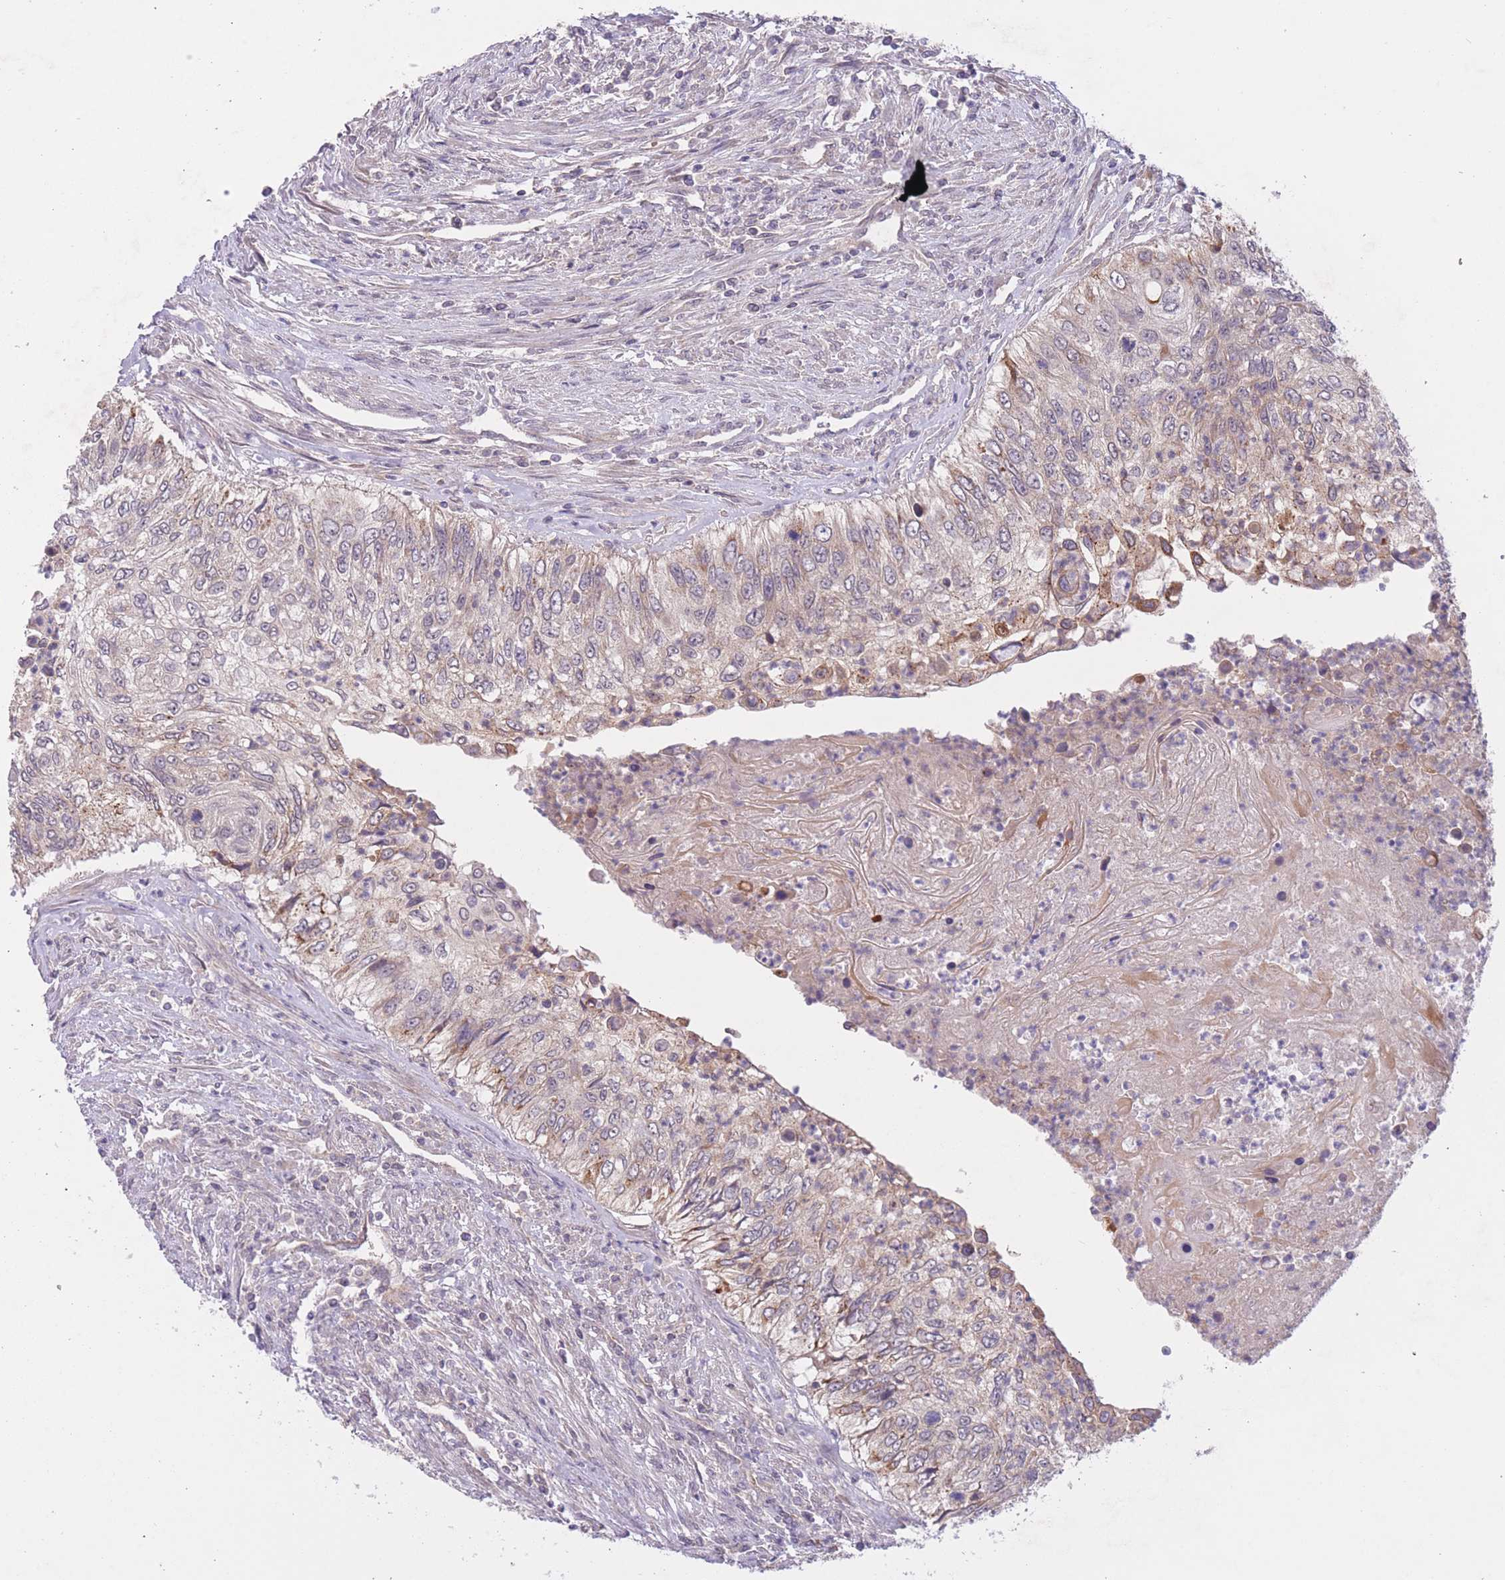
{"staining": {"intensity": "moderate", "quantity": "<25%", "location": "cytoplasmic/membranous"}, "tissue": "urothelial cancer", "cell_type": "Tumor cells", "image_type": "cancer", "snomed": [{"axis": "morphology", "description": "Urothelial carcinoma, High grade"}, {"axis": "topography", "description": "Urinary bladder"}], "caption": "Tumor cells show low levels of moderate cytoplasmic/membranous staining in approximately <25% of cells in human urothelial carcinoma (high-grade).", "gene": "FUT5", "patient": {"sex": "female", "age": 60}}